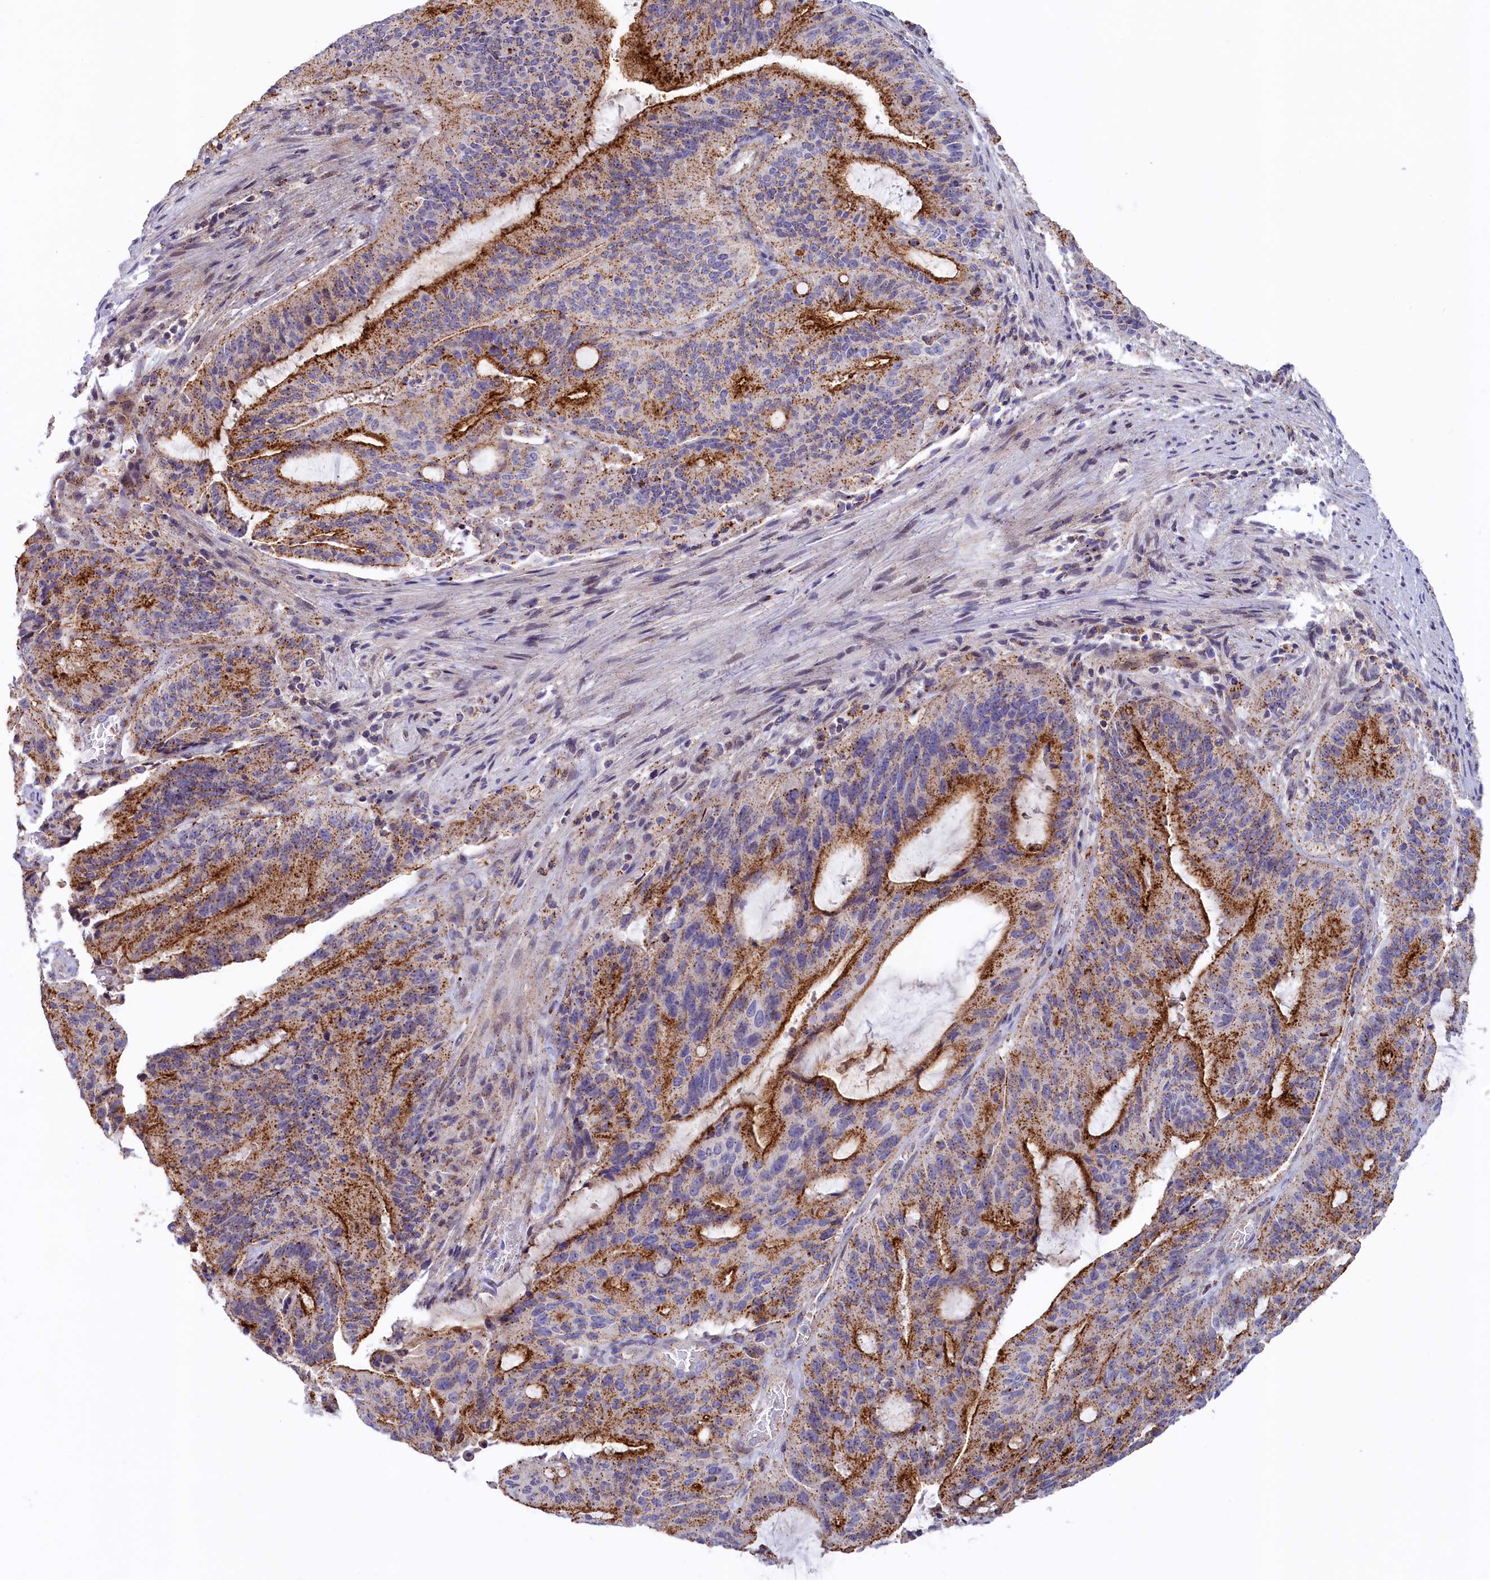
{"staining": {"intensity": "strong", "quantity": "25%-75%", "location": "cytoplasmic/membranous"}, "tissue": "liver cancer", "cell_type": "Tumor cells", "image_type": "cancer", "snomed": [{"axis": "morphology", "description": "Normal tissue, NOS"}, {"axis": "morphology", "description": "Cholangiocarcinoma"}, {"axis": "topography", "description": "Liver"}, {"axis": "topography", "description": "Peripheral nerve tissue"}], "caption": "Immunohistochemical staining of human liver cancer (cholangiocarcinoma) demonstrates strong cytoplasmic/membranous protein positivity in approximately 25%-75% of tumor cells. (Brightfield microscopy of DAB IHC at high magnification).", "gene": "HYKK", "patient": {"sex": "female", "age": 73}}